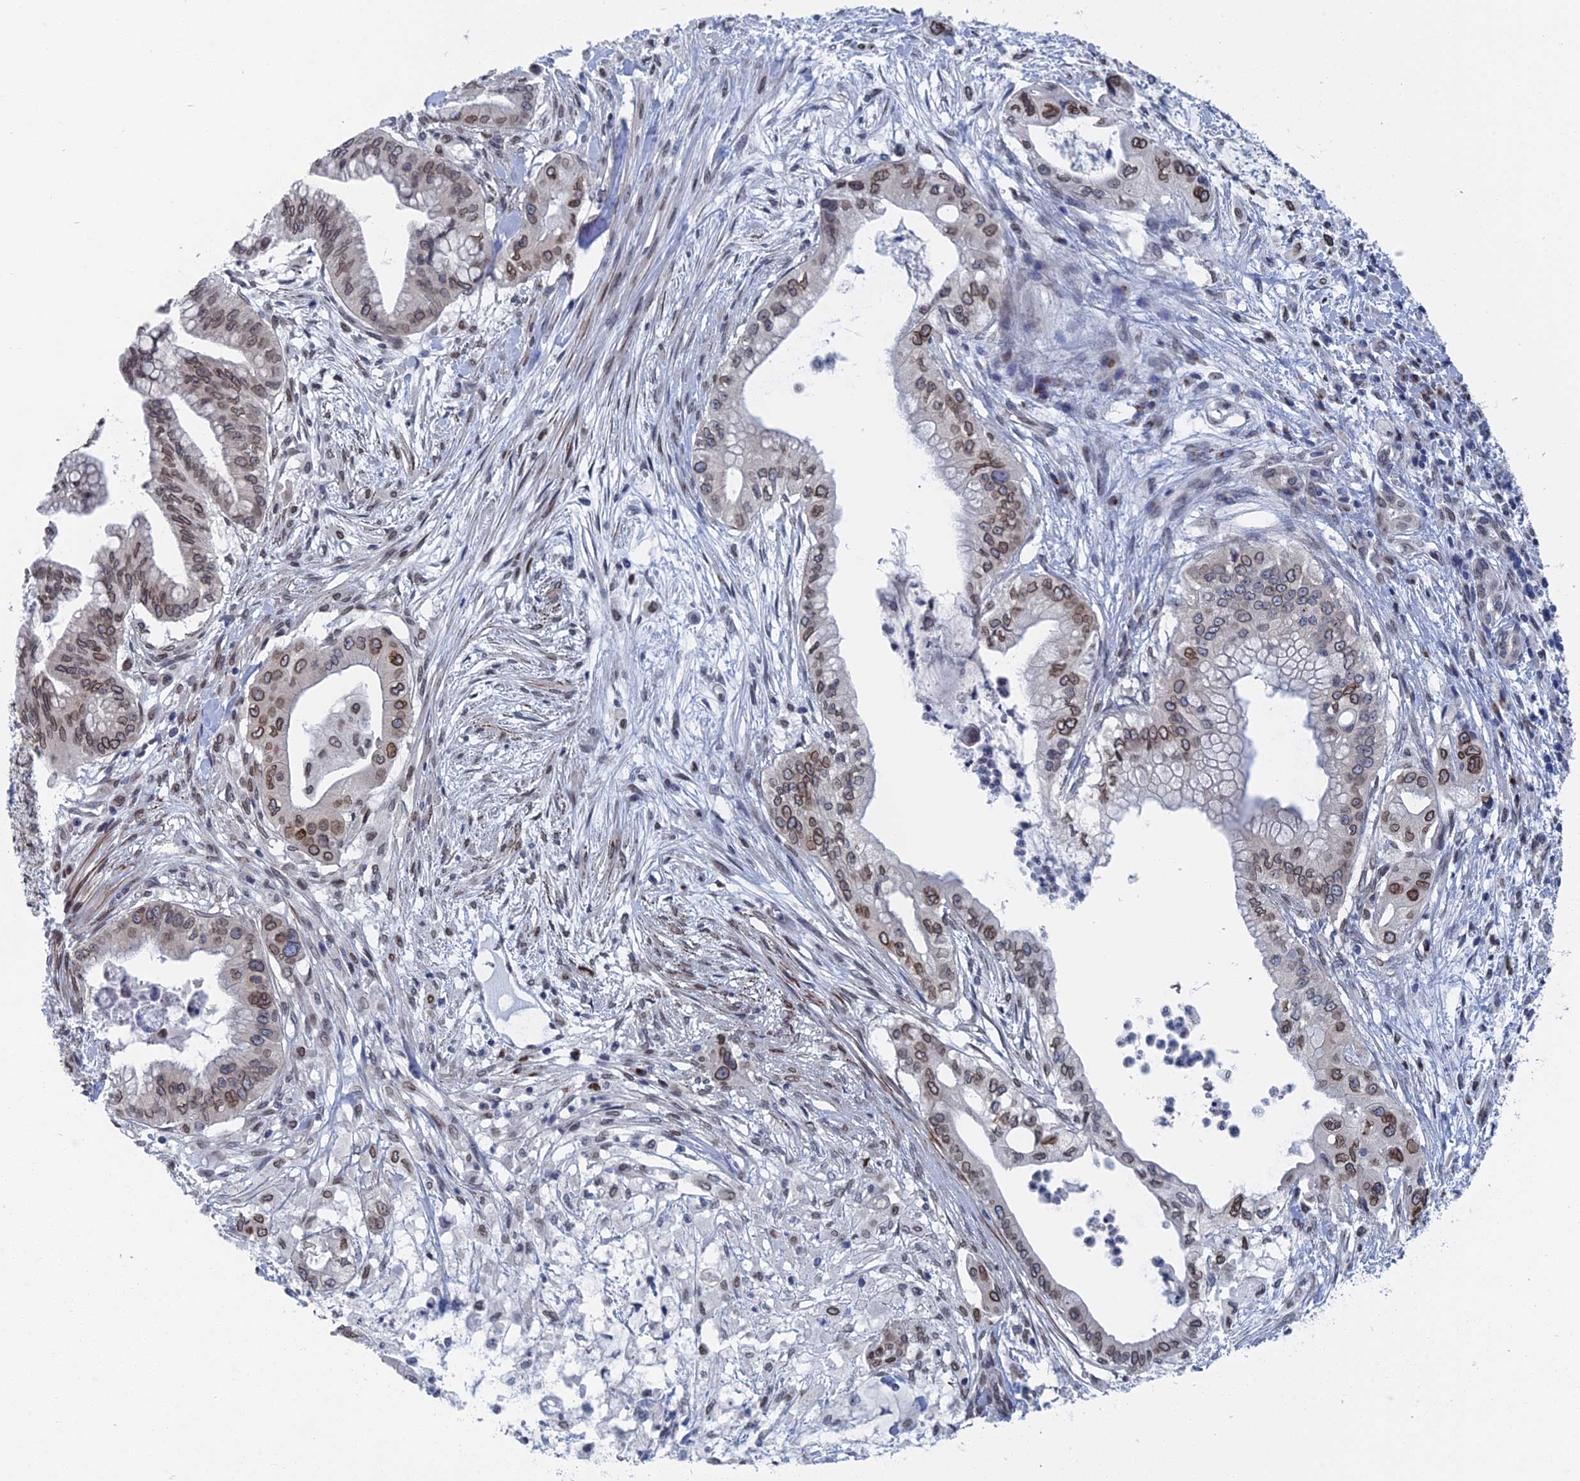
{"staining": {"intensity": "moderate", "quantity": "25%-75%", "location": "nuclear"}, "tissue": "pancreatic cancer", "cell_type": "Tumor cells", "image_type": "cancer", "snomed": [{"axis": "morphology", "description": "Adenocarcinoma, NOS"}, {"axis": "topography", "description": "Pancreas"}], "caption": "Protein staining of pancreatic cancer (adenocarcinoma) tissue shows moderate nuclear expression in about 25%-75% of tumor cells.", "gene": "MTRF1", "patient": {"sex": "male", "age": 46}}